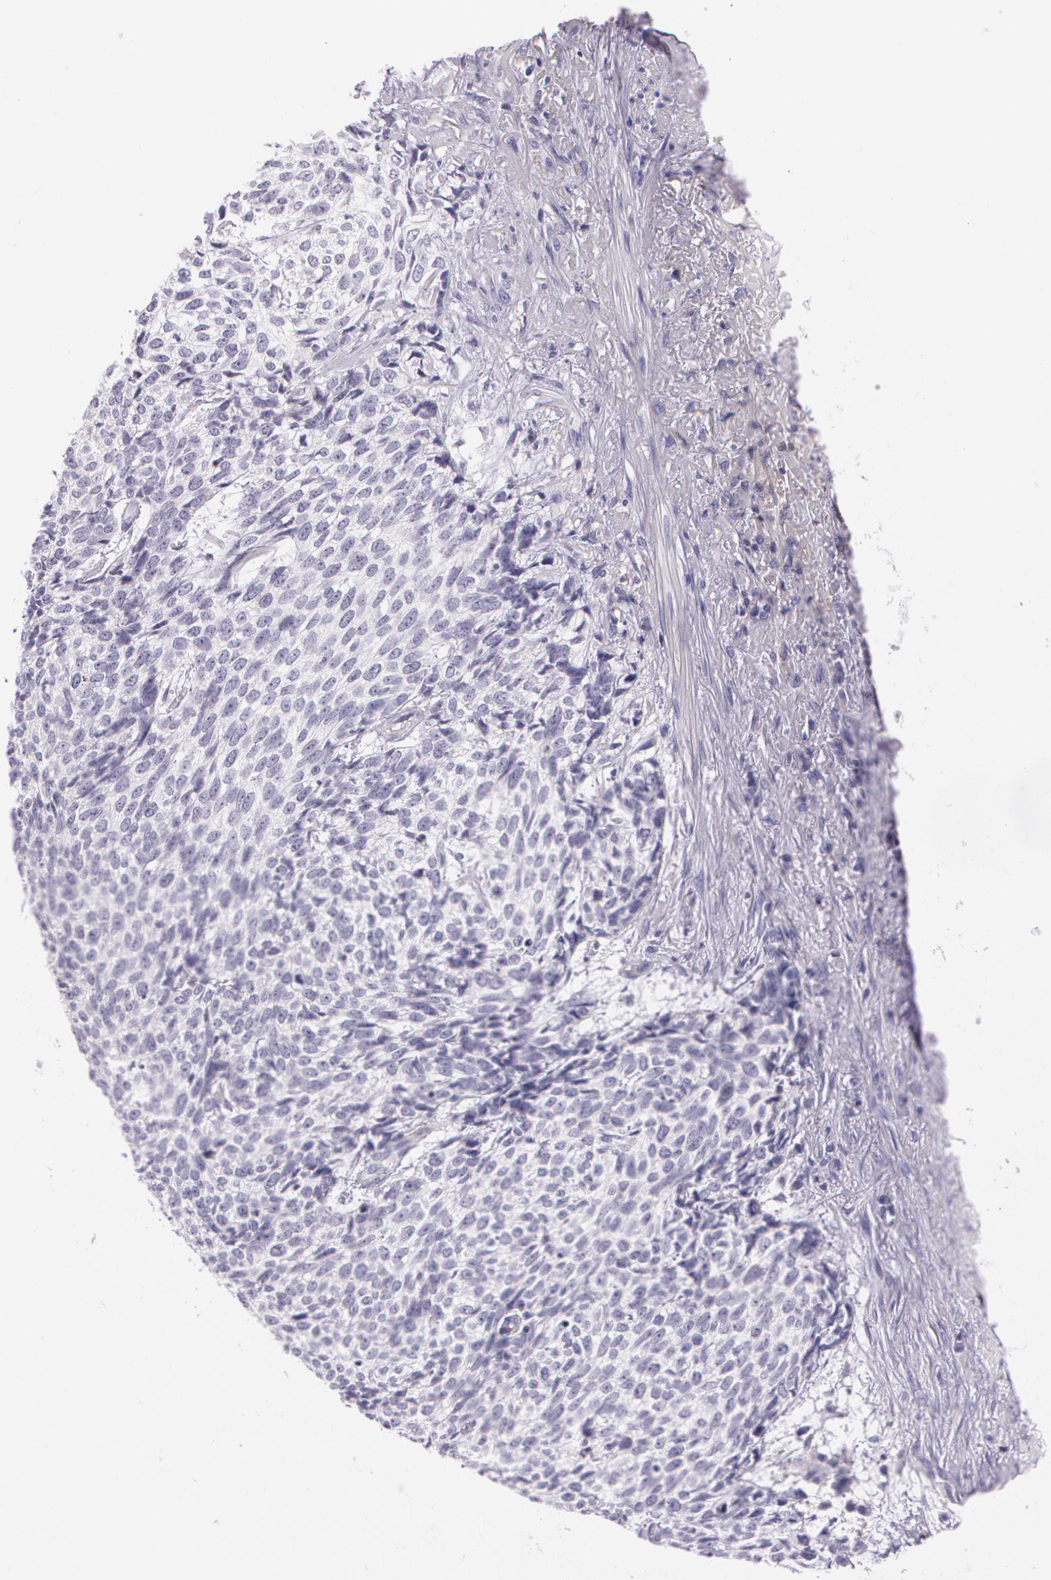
{"staining": {"intensity": "negative", "quantity": "none", "location": "none"}, "tissue": "skin cancer", "cell_type": "Tumor cells", "image_type": "cancer", "snomed": [{"axis": "morphology", "description": "Basal cell carcinoma"}, {"axis": "topography", "description": "Skin"}], "caption": "High magnification brightfield microscopy of skin cancer stained with DAB (3,3'-diaminobenzidine) (brown) and counterstained with hematoxylin (blue): tumor cells show no significant positivity.", "gene": "LY75", "patient": {"sex": "female", "age": 89}}